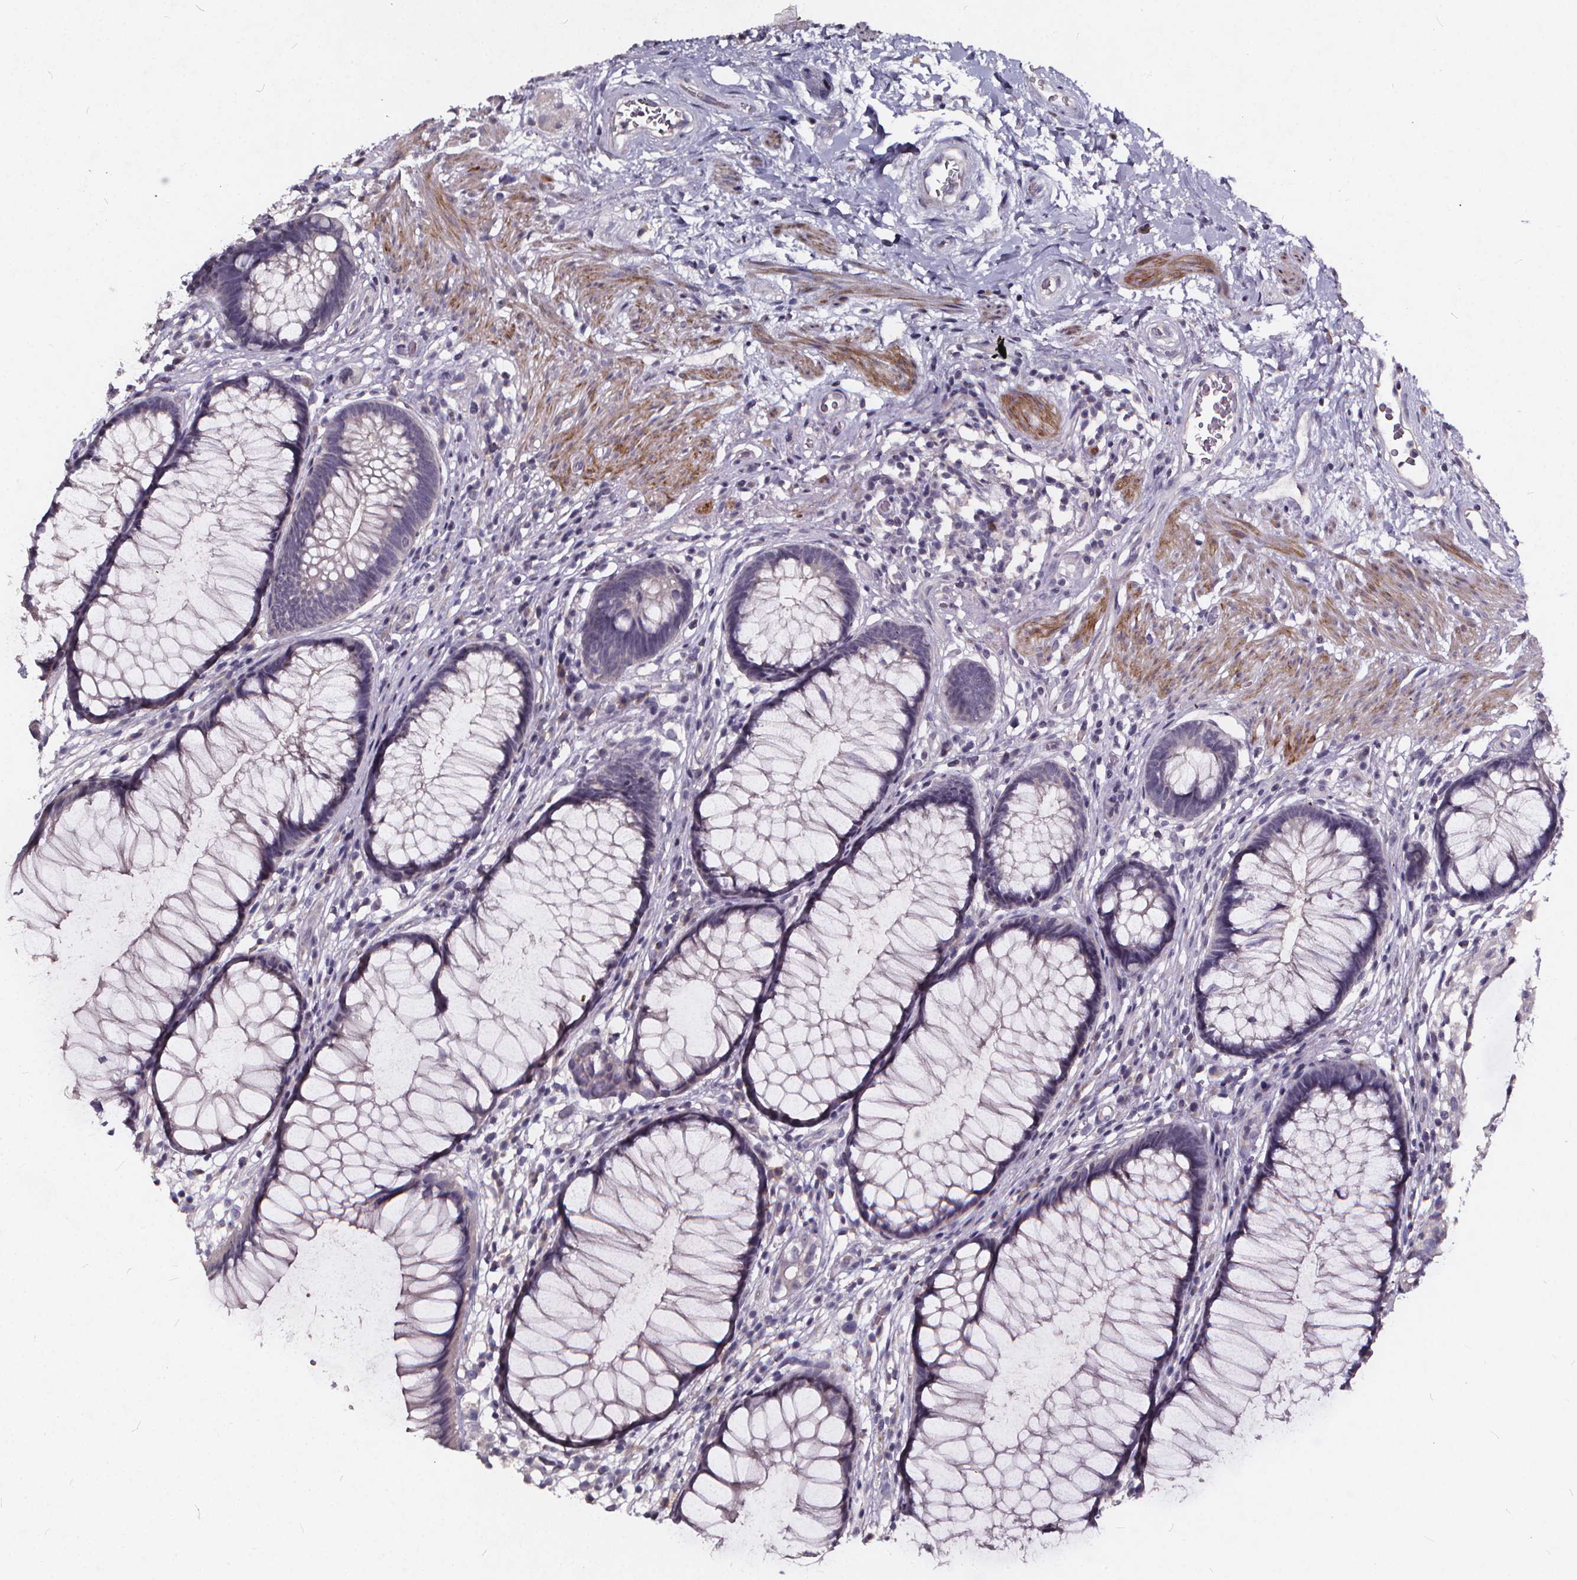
{"staining": {"intensity": "negative", "quantity": "none", "location": "none"}, "tissue": "rectum", "cell_type": "Glandular cells", "image_type": "normal", "snomed": [{"axis": "morphology", "description": "Normal tissue, NOS"}, {"axis": "topography", "description": "Smooth muscle"}, {"axis": "topography", "description": "Rectum"}], "caption": "Protein analysis of benign rectum displays no significant positivity in glandular cells.", "gene": "TSPAN14", "patient": {"sex": "male", "age": 53}}